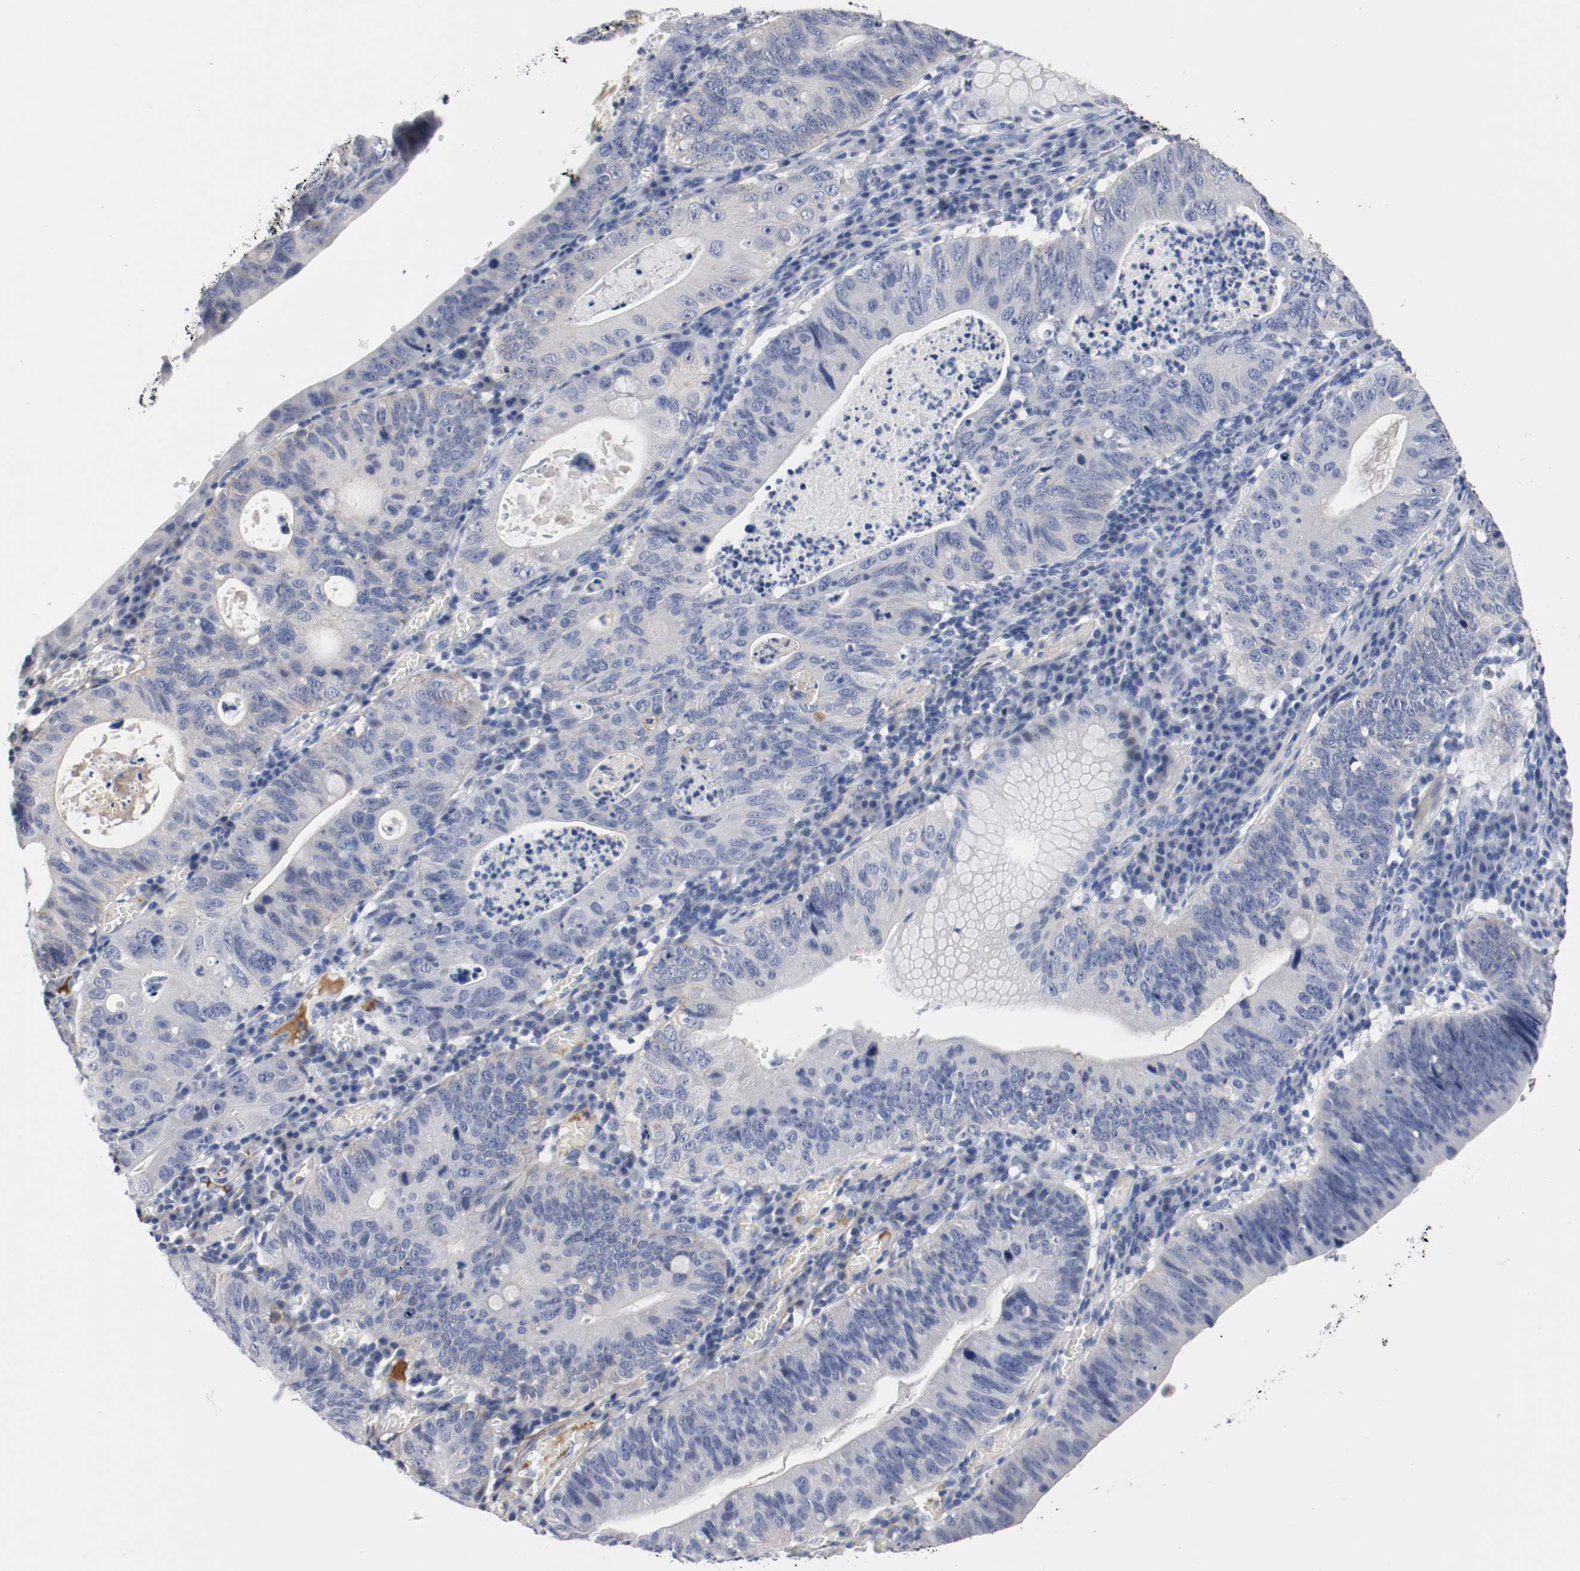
{"staining": {"intensity": "weak", "quantity": "<25%", "location": "cytoplasmic/membranous"}, "tissue": "stomach cancer", "cell_type": "Tumor cells", "image_type": "cancer", "snomed": [{"axis": "morphology", "description": "Adenocarcinoma, NOS"}, {"axis": "topography", "description": "Stomach"}], "caption": "Micrograph shows no protein positivity in tumor cells of stomach cancer tissue.", "gene": "TNC", "patient": {"sex": "male", "age": 59}}